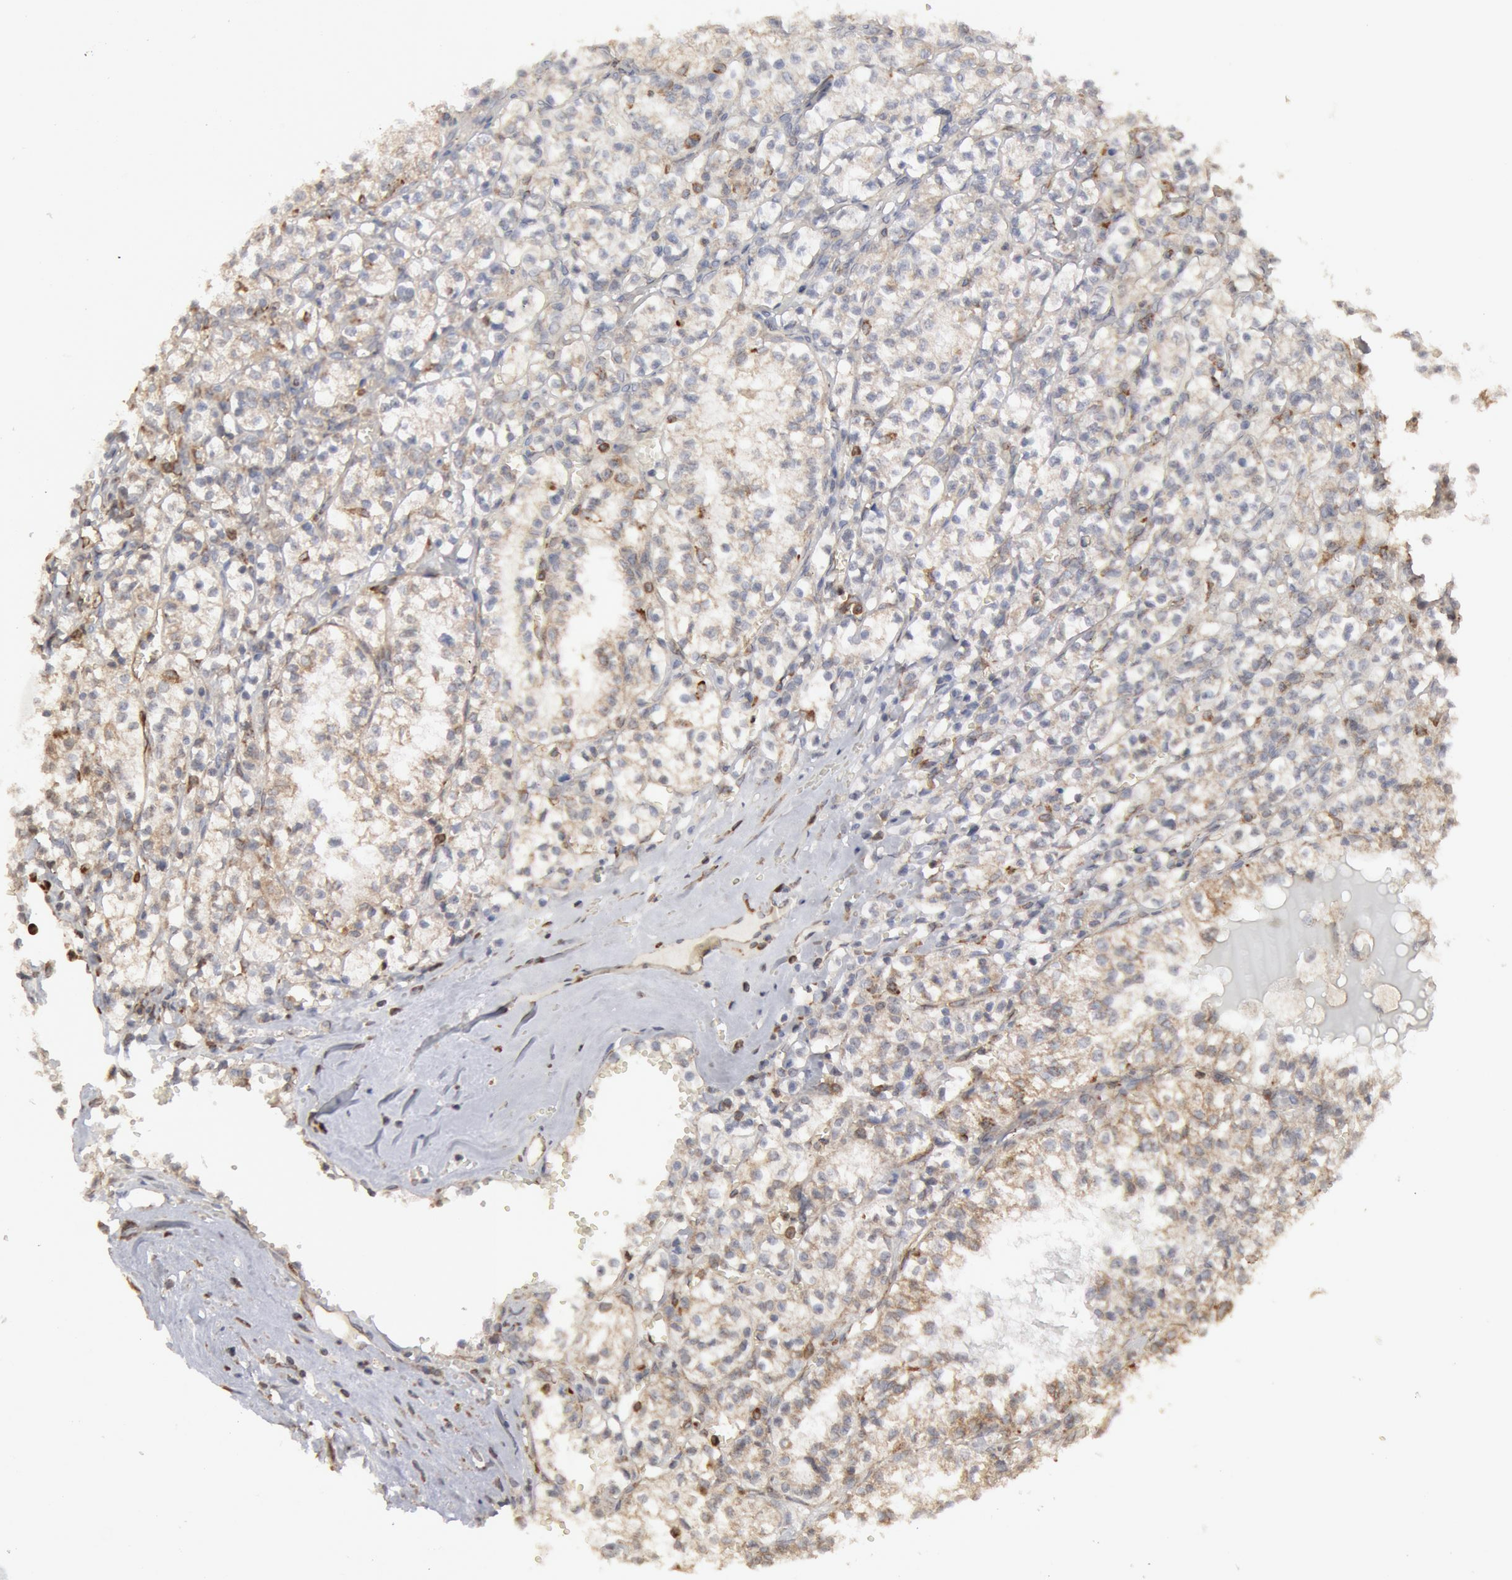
{"staining": {"intensity": "negative", "quantity": "none", "location": "none"}, "tissue": "renal cancer", "cell_type": "Tumor cells", "image_type": "cancer", "snomed": [{"axis": "morphology", "description": "Adenocarcinoma, NOS"}, {"axis": "topography", "description": "Kidney"}], "caption": "IHC photomicrograph of neoplastic tissue: human renal cancer (adenocarcinoma) stained with DAB demonstrates no significant protein staining in tumor cells. The staining is performed using DAB (3,3'-diaminobenzidine) brown chromogen with nuclei counter-stained in using hematoxylin.", "gene": "OSBPL8", "patient": {"sex": "male", "age": 61}}